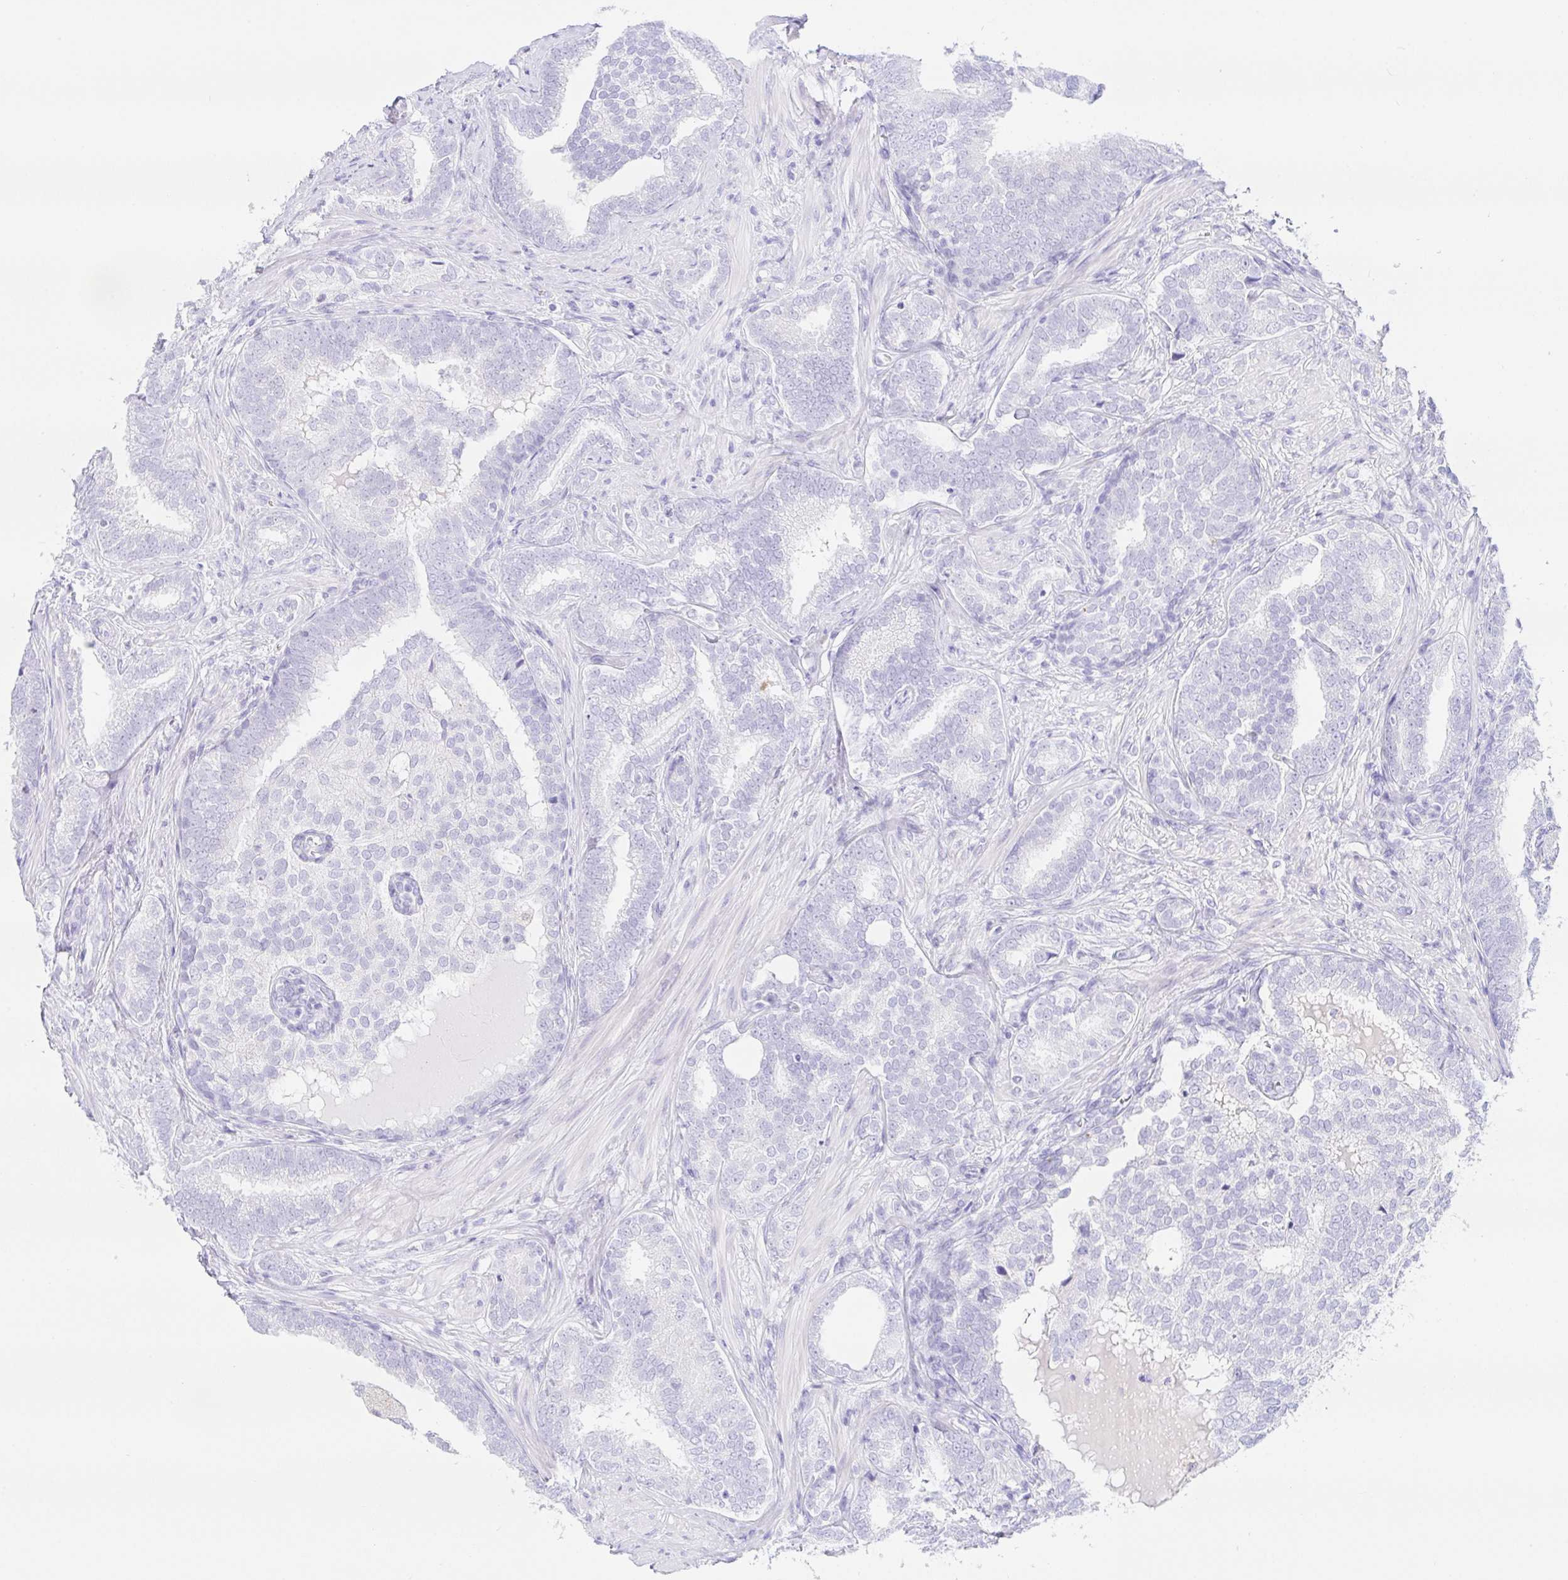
{"staining": {"intensity": "negative", "quantity": "none", "location": "none"}, "tissue": "prostate cancer", "cell_type": "Tumor cells", "image_type": "cancer", "snomed": [{"axis": "morphology", "description": "Adenocarcinoma, High grade"}, {"axis": "topography", "description": "Prostate"}], "caption": "An immunohistochemistry photomicrograph of prostate high-grade adenocarcinoma is shown. There is no staining in tumor cells of prostate high-grade adenocarcinoma.", "gene": "PAX8", "patient": {"sex": "male", "age": 72}}